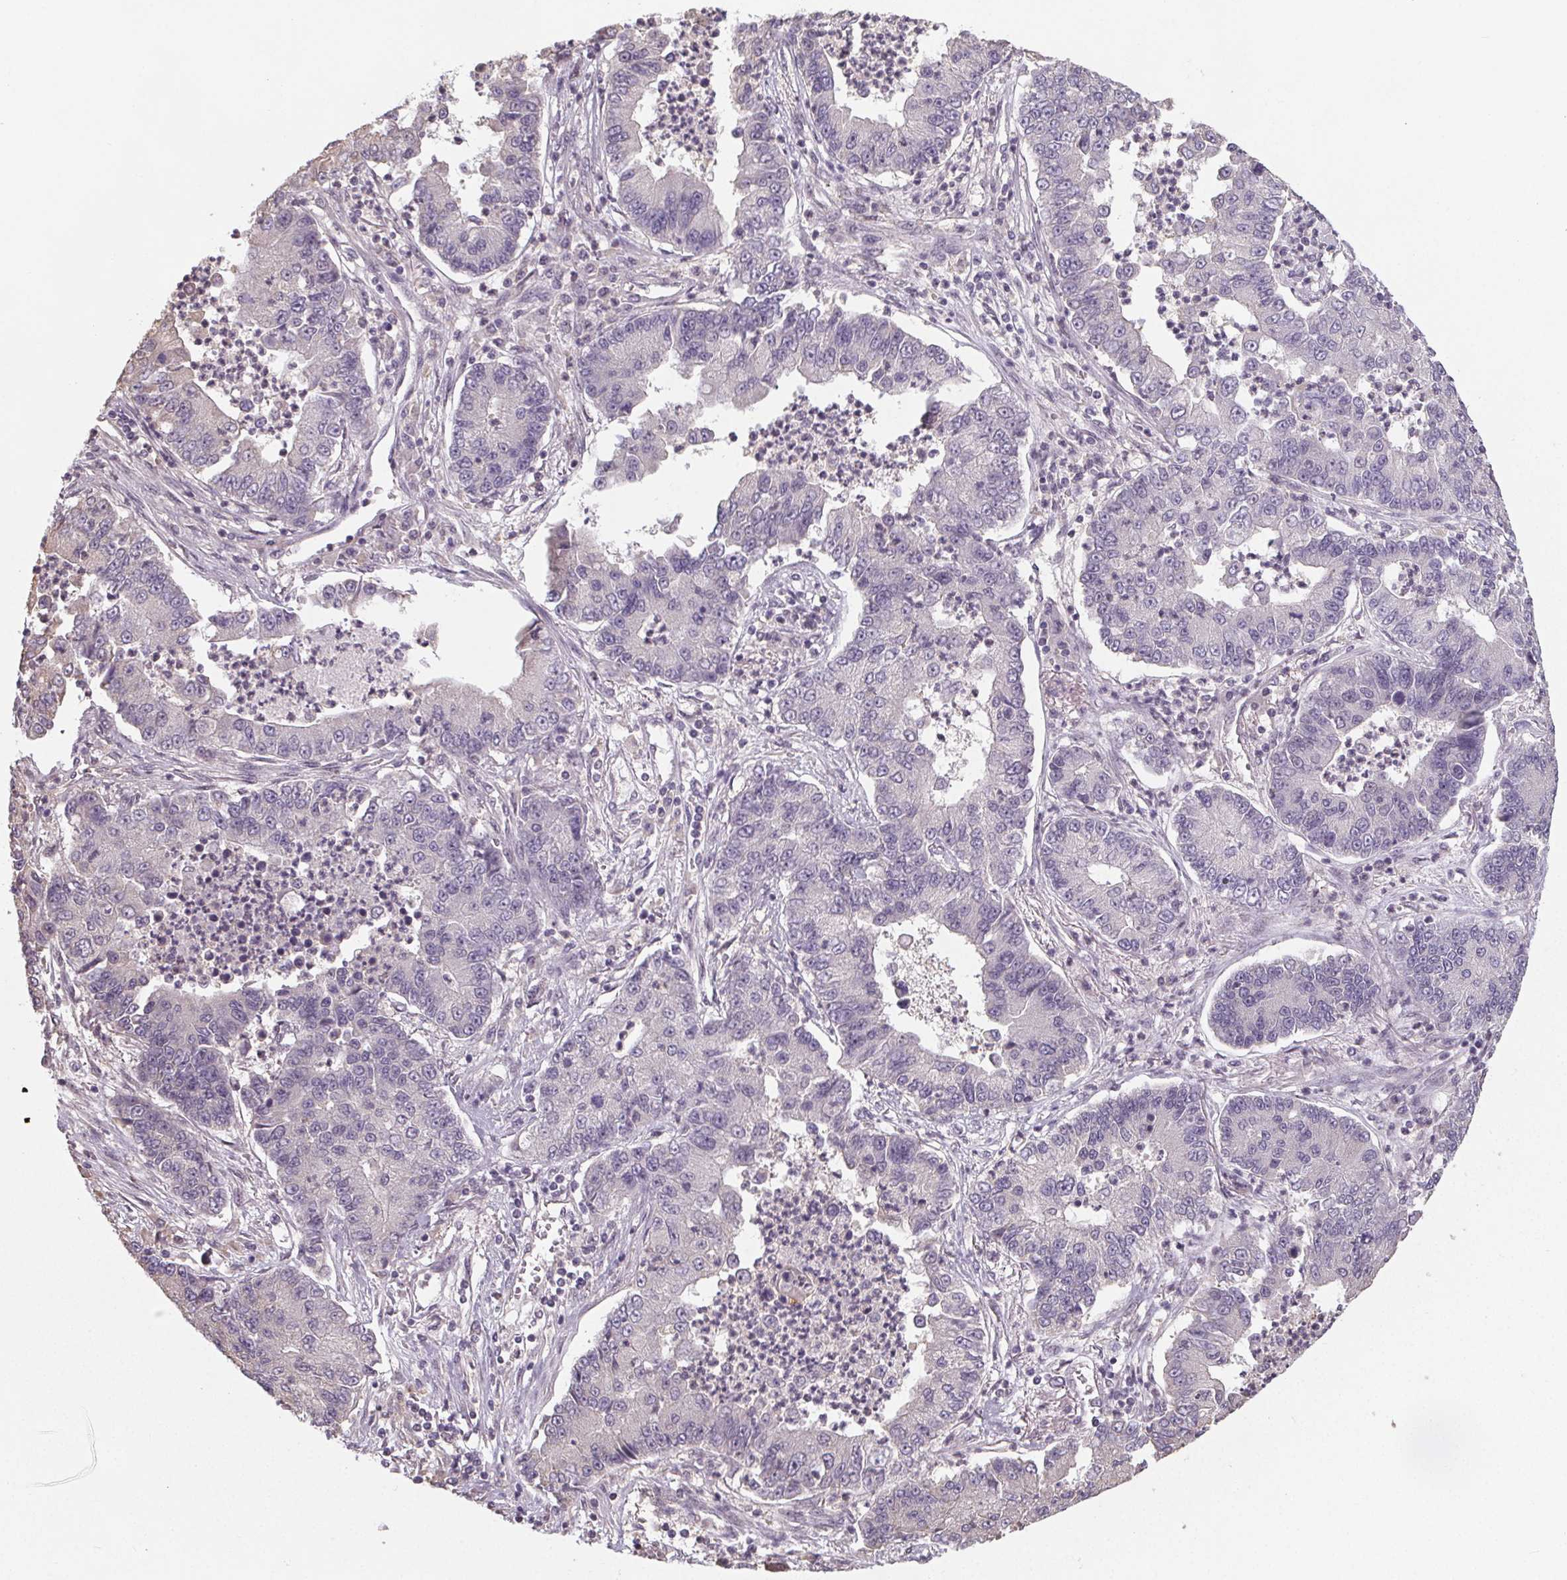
{"staining": {"intensity": "negative", "quantity": "none", "location": "none"}, "tissue": "lung cancer", "cell_type": "Tumor cells", "image_type": "cancer", "snomed": [{"axis": "morphology", "description": "Adenocarcinoma, NOS"}, {"axis": "topography", "description": "Lung"}], "caption": "An IHC histopathology image of lung cancer (adenocarcinoma) is shown. There is no staining in tumor cells of lung cancer (adenocarcinoma).", "gene": "SLC26A2", "patient": {"sex": "female", "age": 57}}